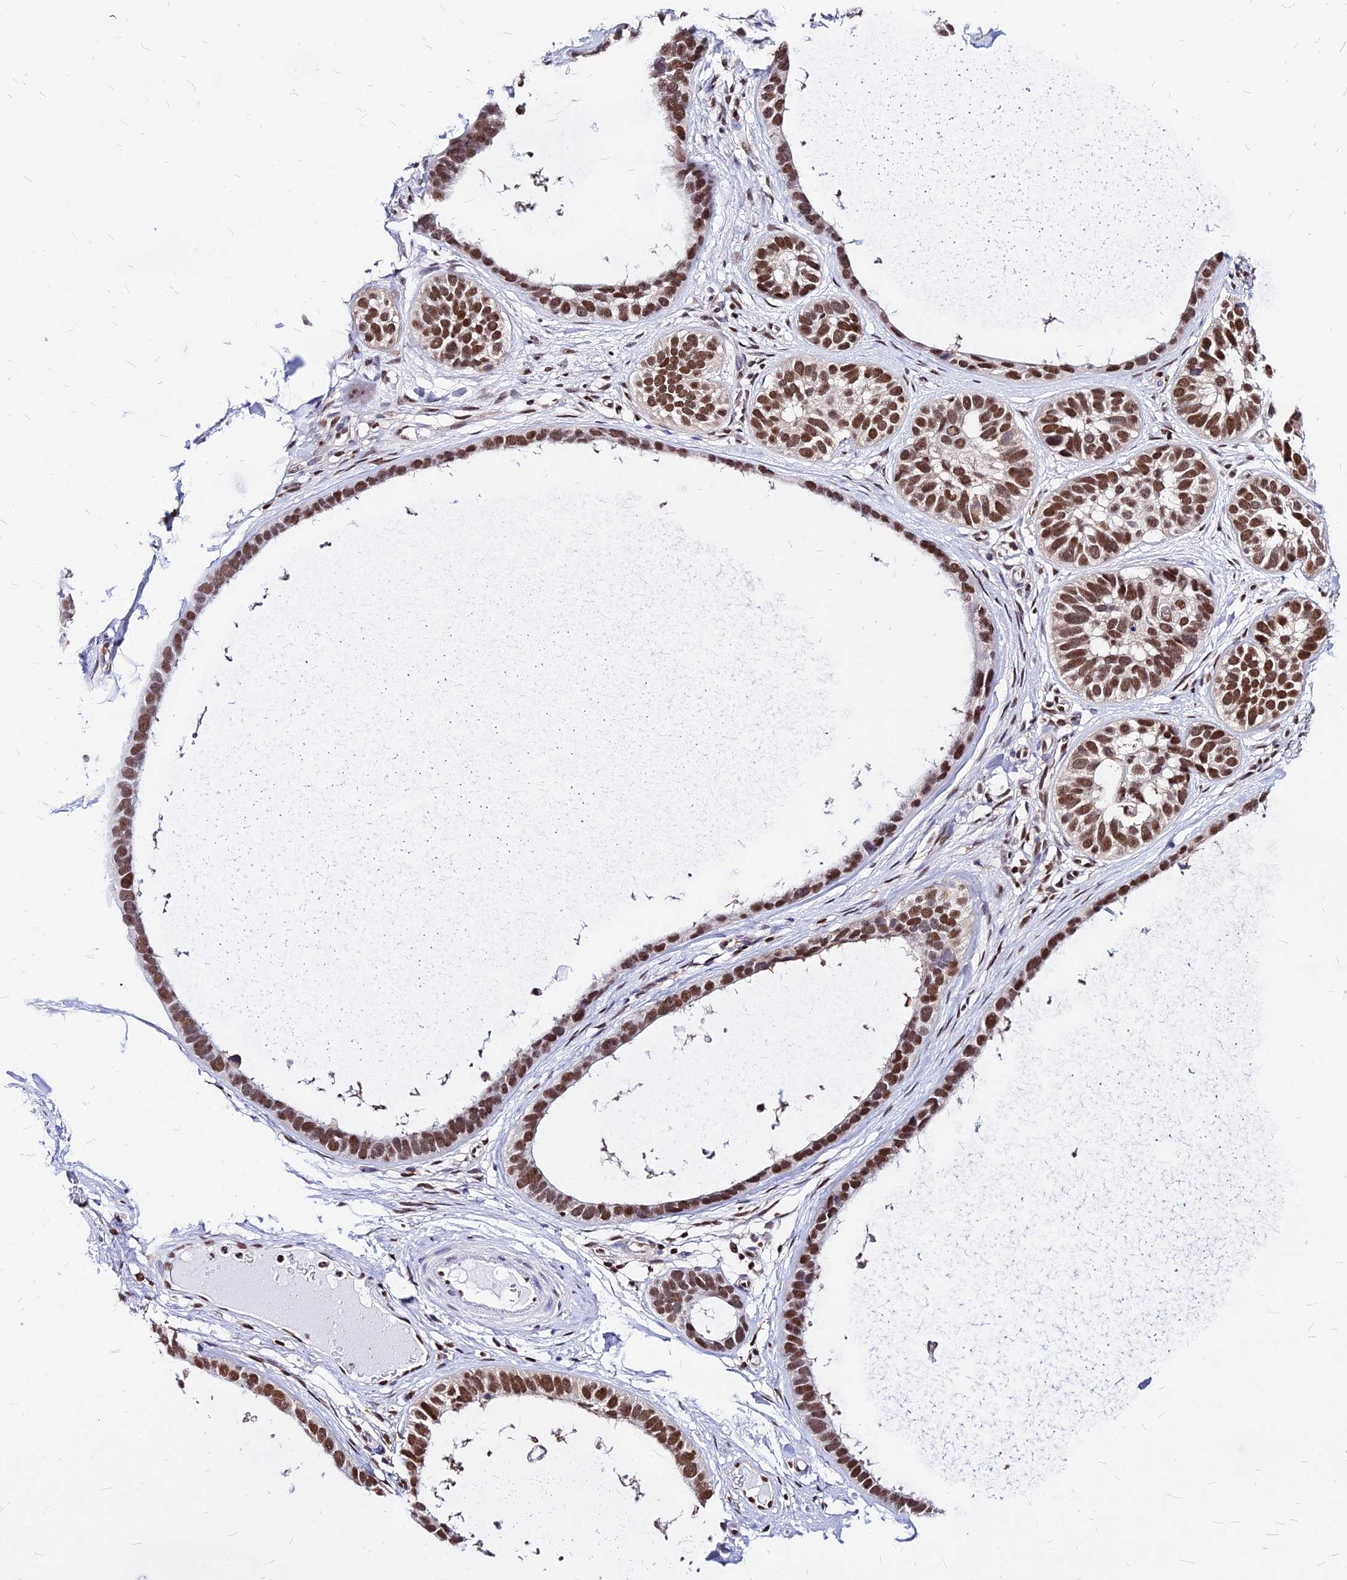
{"staining": {"intensity": "moderate", "quantity": ">75%", "location": "nuclear"}, "tissue": "skin cancer", "cell_type": "Tumor cells", "image_type": "cancer", "snomed": [{"axis": "morphology", "description": "Basal cell carcinoma"}, {"axis": "topography", "description": "Skin"}], "caption": "Immunohistochemical staining of human skin cancer shows moderate nuclear protein positivity in approximately >75% of tumor cells.", "gene": "PAXX", "patient": {"sex": "male", "age": 62}}